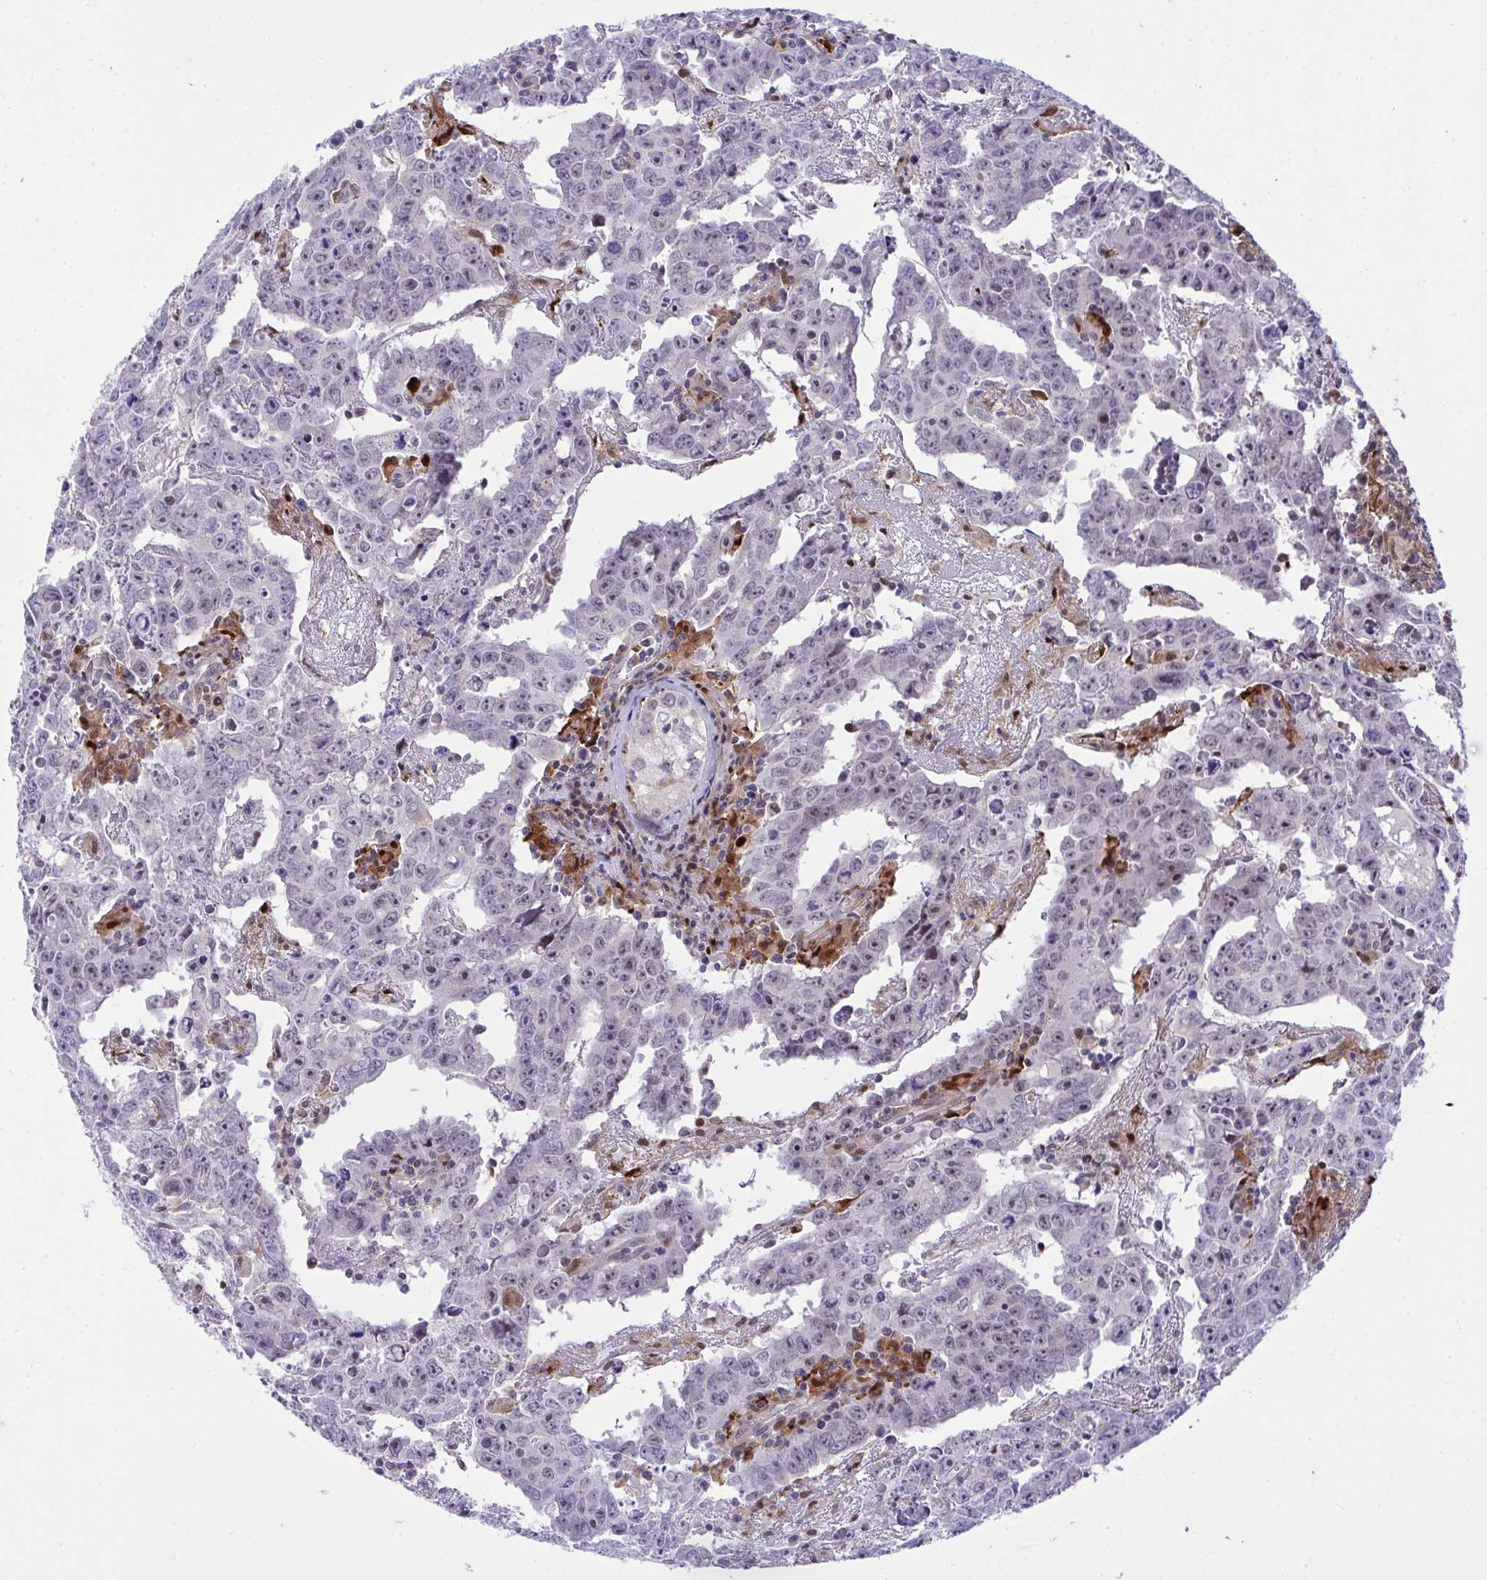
{"staining": {"intensity": "negative", "quantity": "none", "location": "none"}, "tissue": "testis cancer", "cell_type": "Tumor cells", "image_type": "cancer", "snomed": [{"axis": "morphology", "description": "Carcinoma, Embryonal, NOS"}, {"axis": "topography", "description": "Testis"}], "caption": "Tumor cells are negative for protein expression in human testis cancer. (DAB (3,3'-diaminobenzidine) IHC, high magnification).", "gene": "ZNF554", "patient": {"sex": "male", "age": 22}}